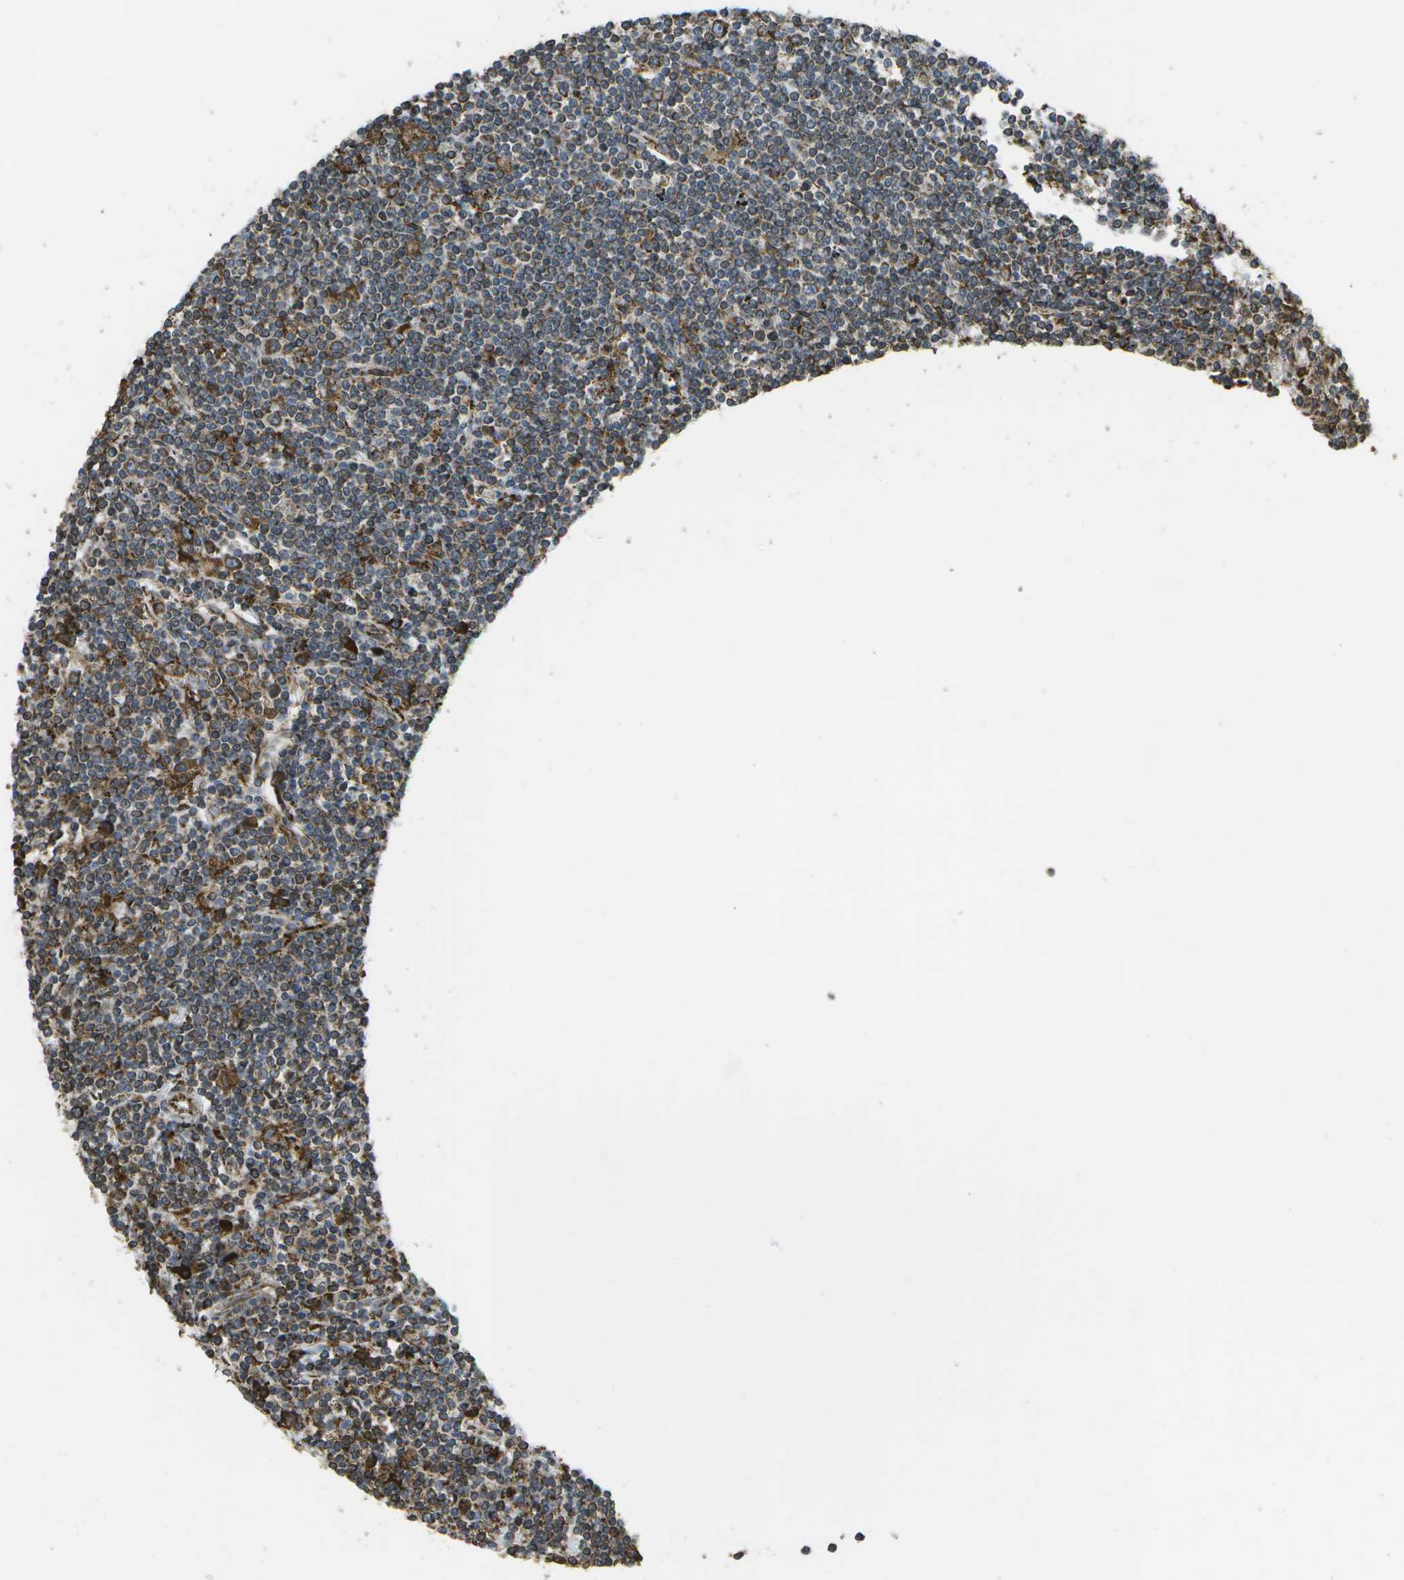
{"staining": {"intensity": "weak", "quantity": "<25%", "location": "cytoplasmic/membranous"}, "tissue": "lymphoma", "cell_type": "Tumor cells", "image_type": "cancer", "snomed": [{"axis": "morphology", "description": "Malignant lymphoma, non-Hodgkin's type, Low grade"}, {"axis": "topography", "description": "Spleen"}], "caption": "Protein analysis of lymphoma shows no significant positivity in tumor cells. Nuclei are stained in blue.", "gene": "PDIA4", "patient": {"sex": "male", "age": 76}}